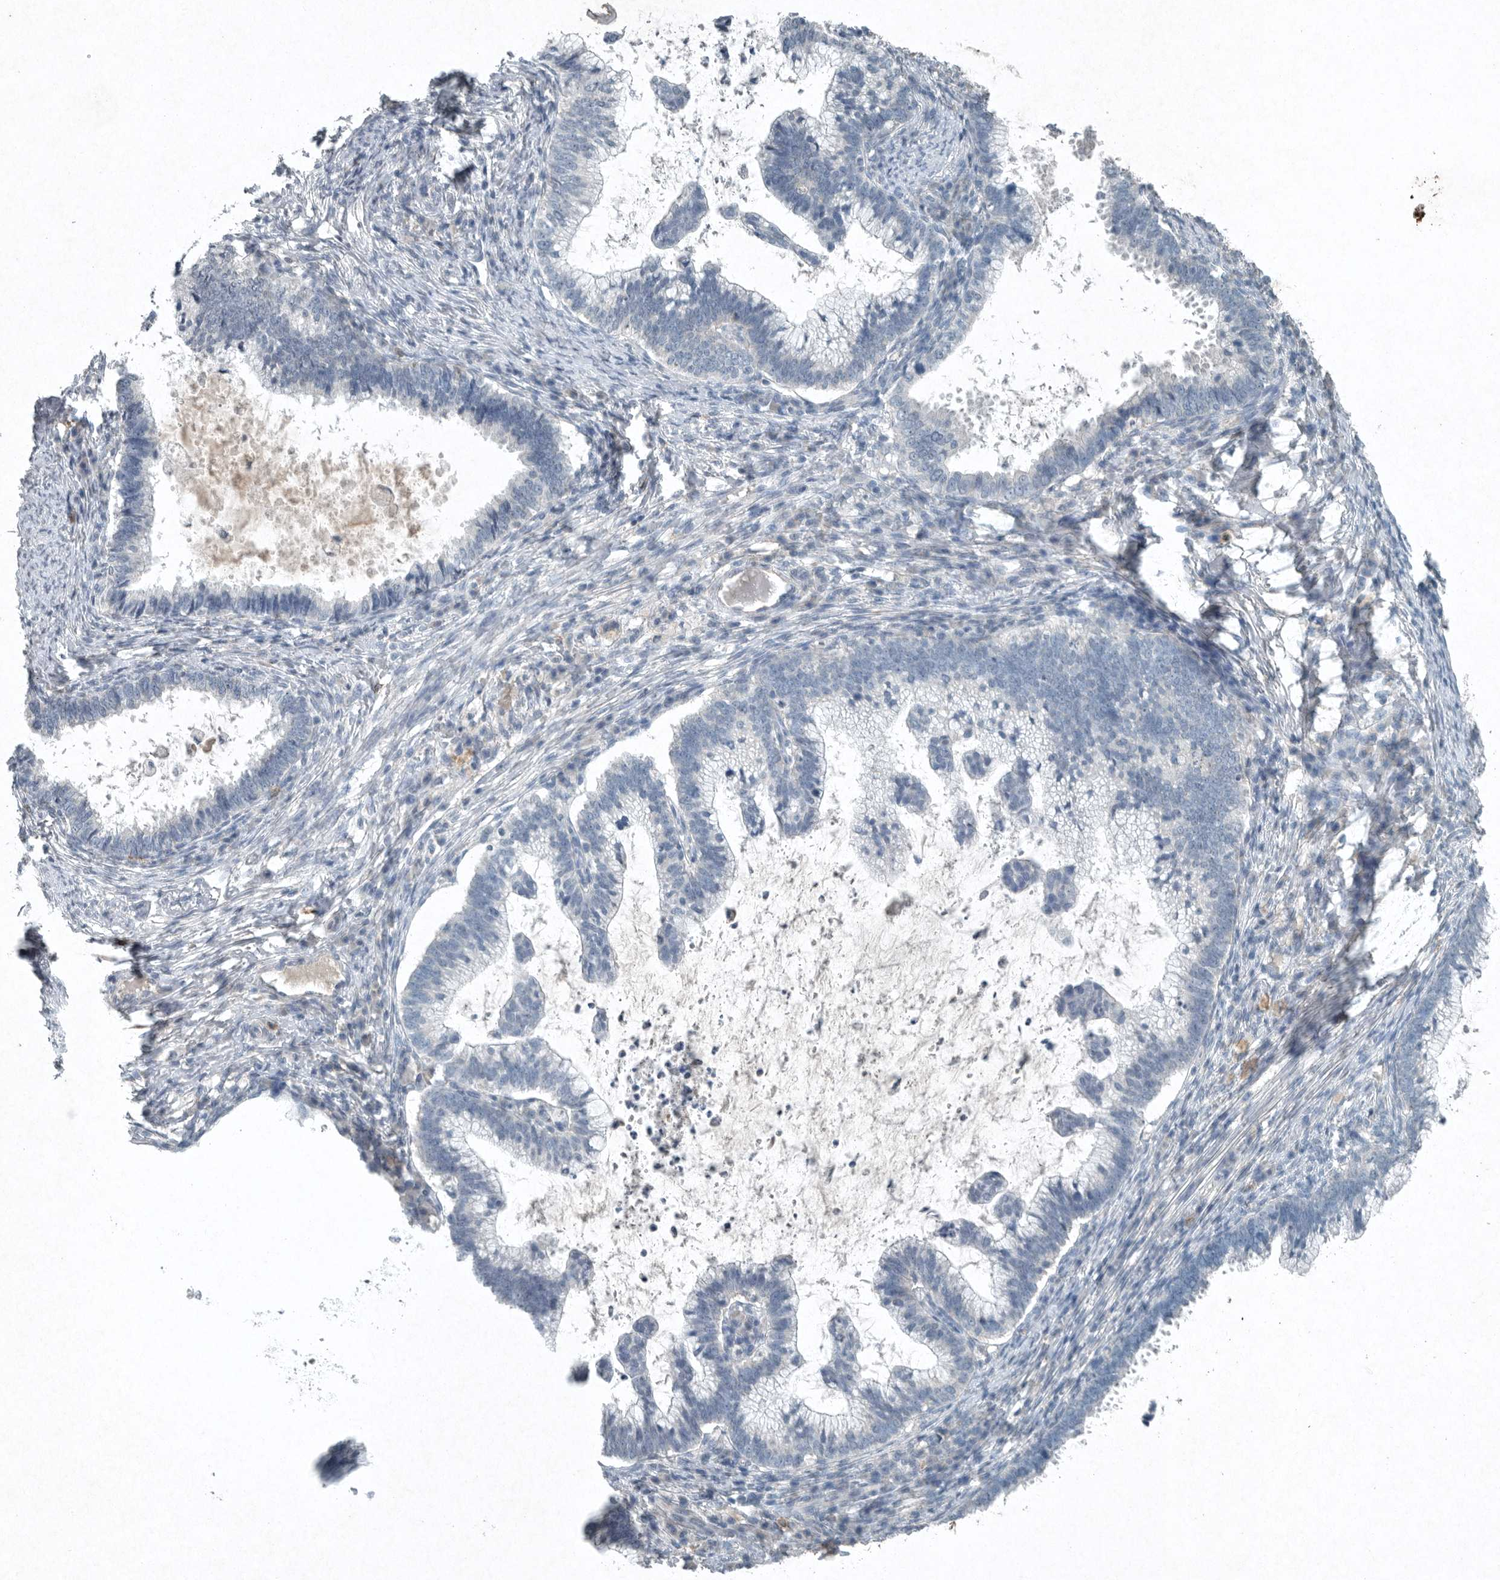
{"staining": {"intensity": "negative", "quantity": "none", "location": "none"}, "tissue": "cervical cancer", "cell_type": "Tumor cells", "image_type": "cancer", "snomed": [{"axis": "morphology", "description": "Adenocarcinoma, NOS"}, {"axis": "topography", "description": "Cervix"}], "caption": "A micrograph of cervical cancer stained for a protein reveals no brown staining in tumor cells. (DAB (3,3'-diaminobenzidine) immunohistochemistry (IHC) visualized using brightfield microscopy, high magnification).", "gene": "IL20", "patient": {"sex": "female", "age": 36}}